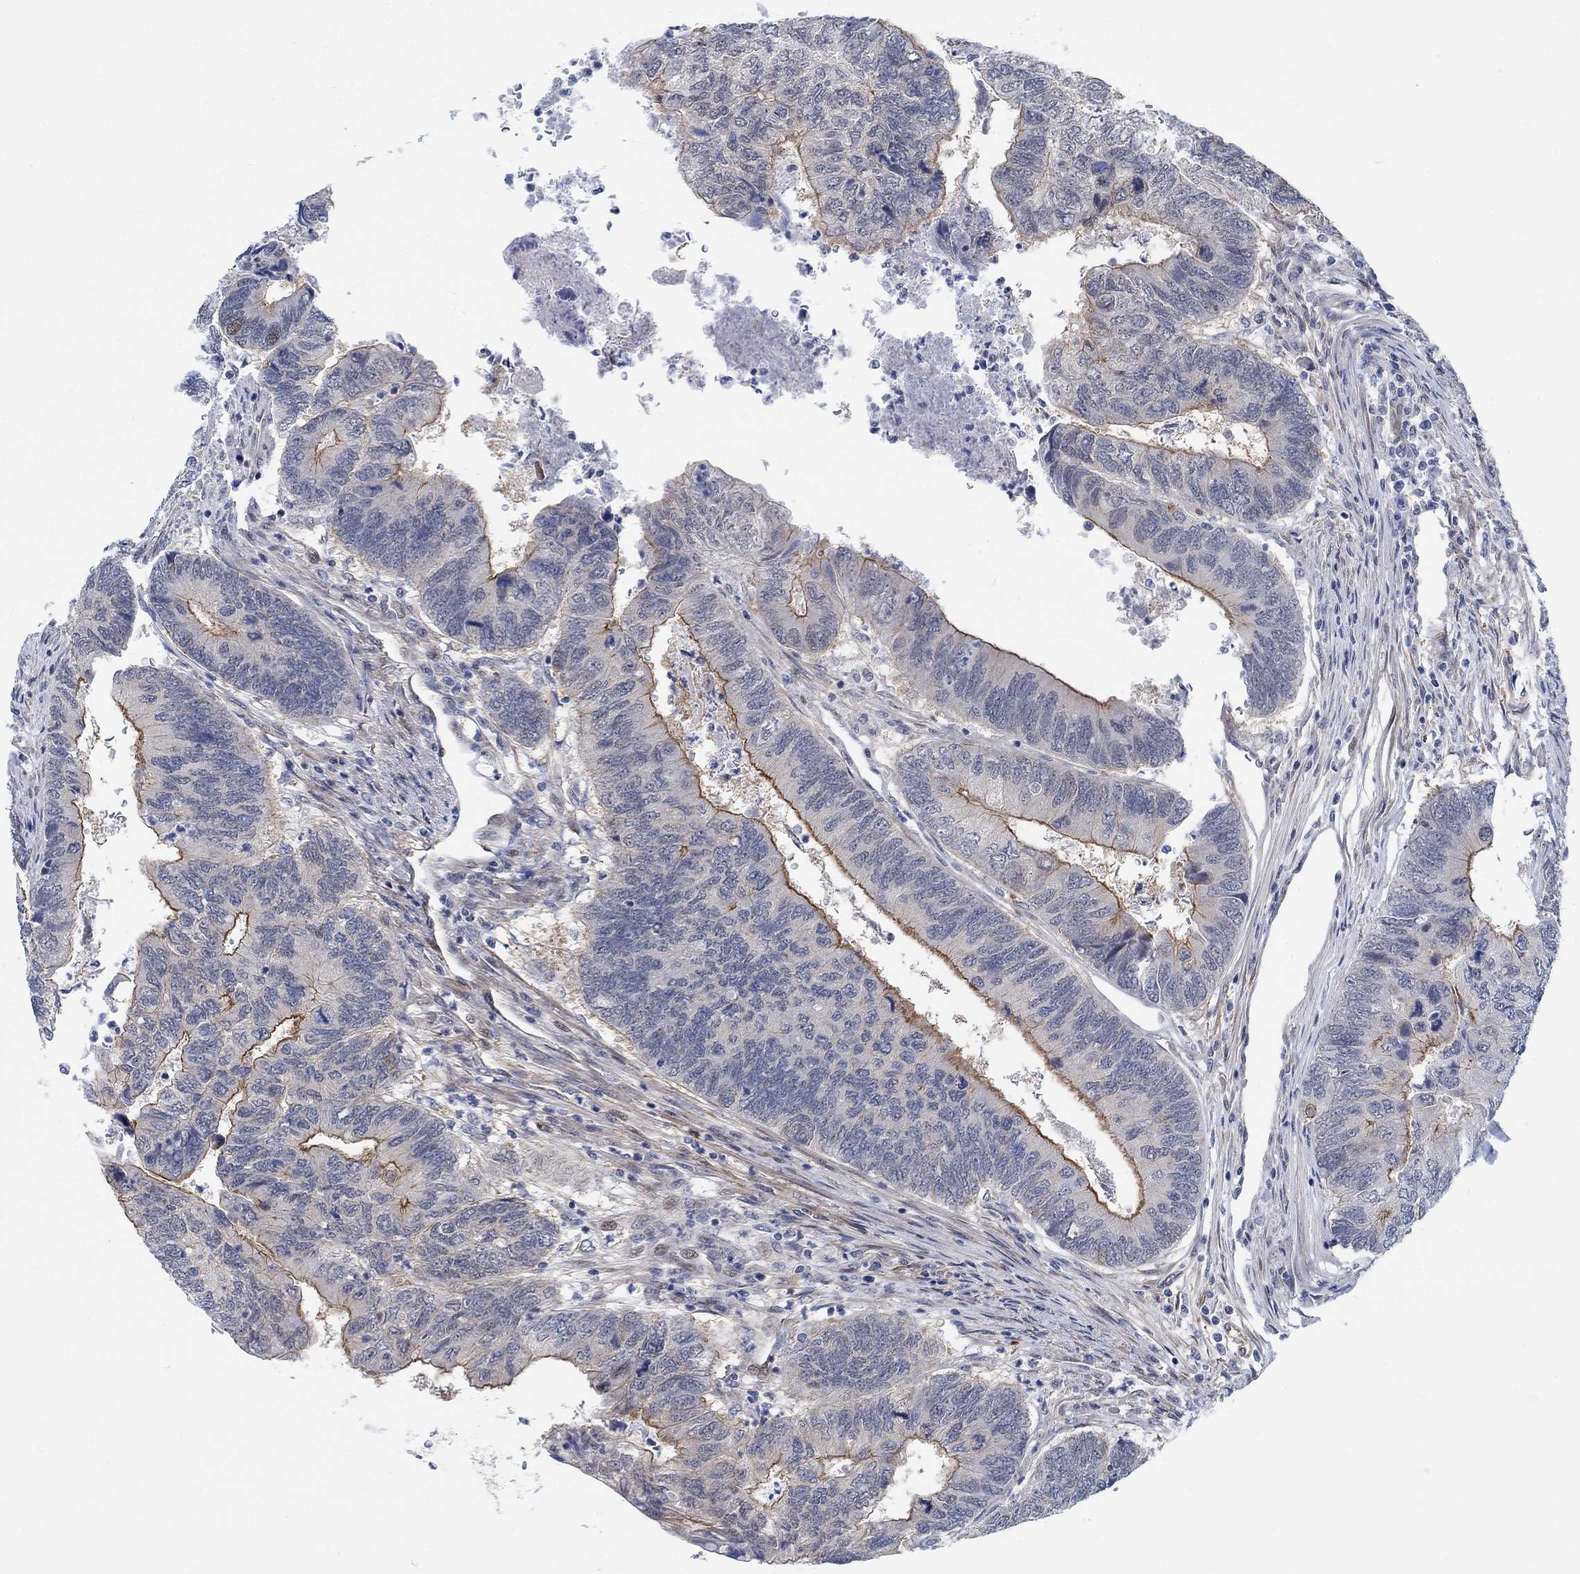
{"staining": {"intensity": "strong", "quantity": "<25%", "location": "cytoplasmic/membranous"}, "tissue": "colorectal cancer", "cell_type": "Tumor cells", "image_type": "cancer", "snomed": [{"axis": "morphology", "description": "Adenocarcinoma, NOS"}, {"axis": "topography", "description": "Colon"}], "caption": "Colorectal cancer (adenocarcinoma) stained with a brown dye exhibits strong cytoplasmic/membranous positive staining in approximately <25% of tumor cells.", "gene": "KCNH8", "patient": {"sex": "female", "age": 67}}